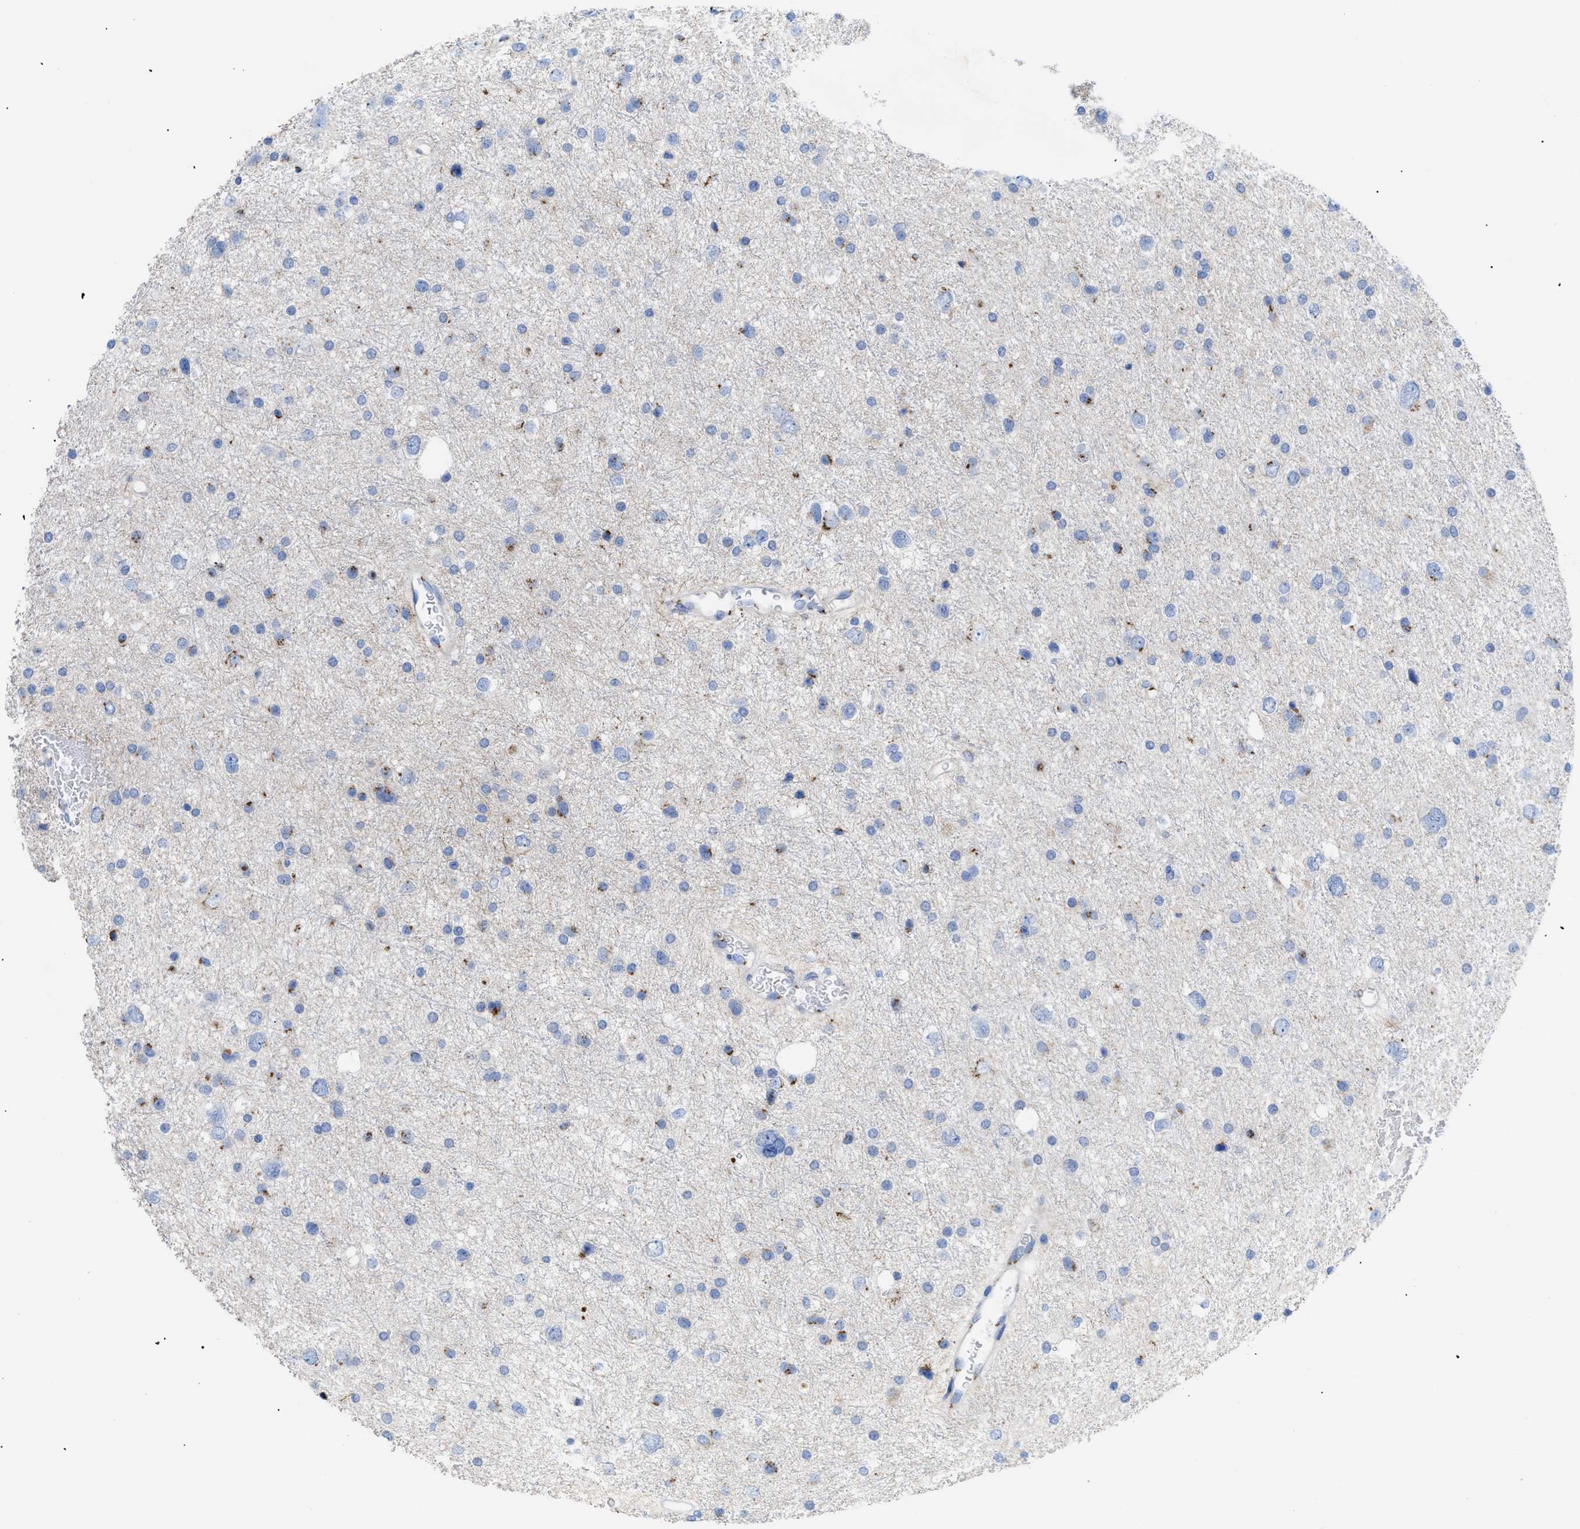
{"staining": {"intensity": "moderate", "quantity": "<25%", "location": "cytoplasmic/membranous"}, "tissue": "glioma", "cell_type": "Tumor cells", "image_type": "cancer", "snomed": [{"axis": "morphology", "description": "Glioma, malignant, Low grade"}, {"axis": "topography", "description": "Brain"}], "caption": "Immunohistochemistry staining of malignant glioma (low-grade), which exhibits low levels of moderate cytoplasmic/membranous expression in approximately <25% of tumor cells indicating moderate cytoplasmic/membranous protein staining. The staining was performed using DAB (3,3'-diaminobenzidine) (brown) for protein detection and nuclei were counterstained in hematoxylin (blue).", "gene": "TMEM17", "patient": {"sex": "female", "age": 37}}